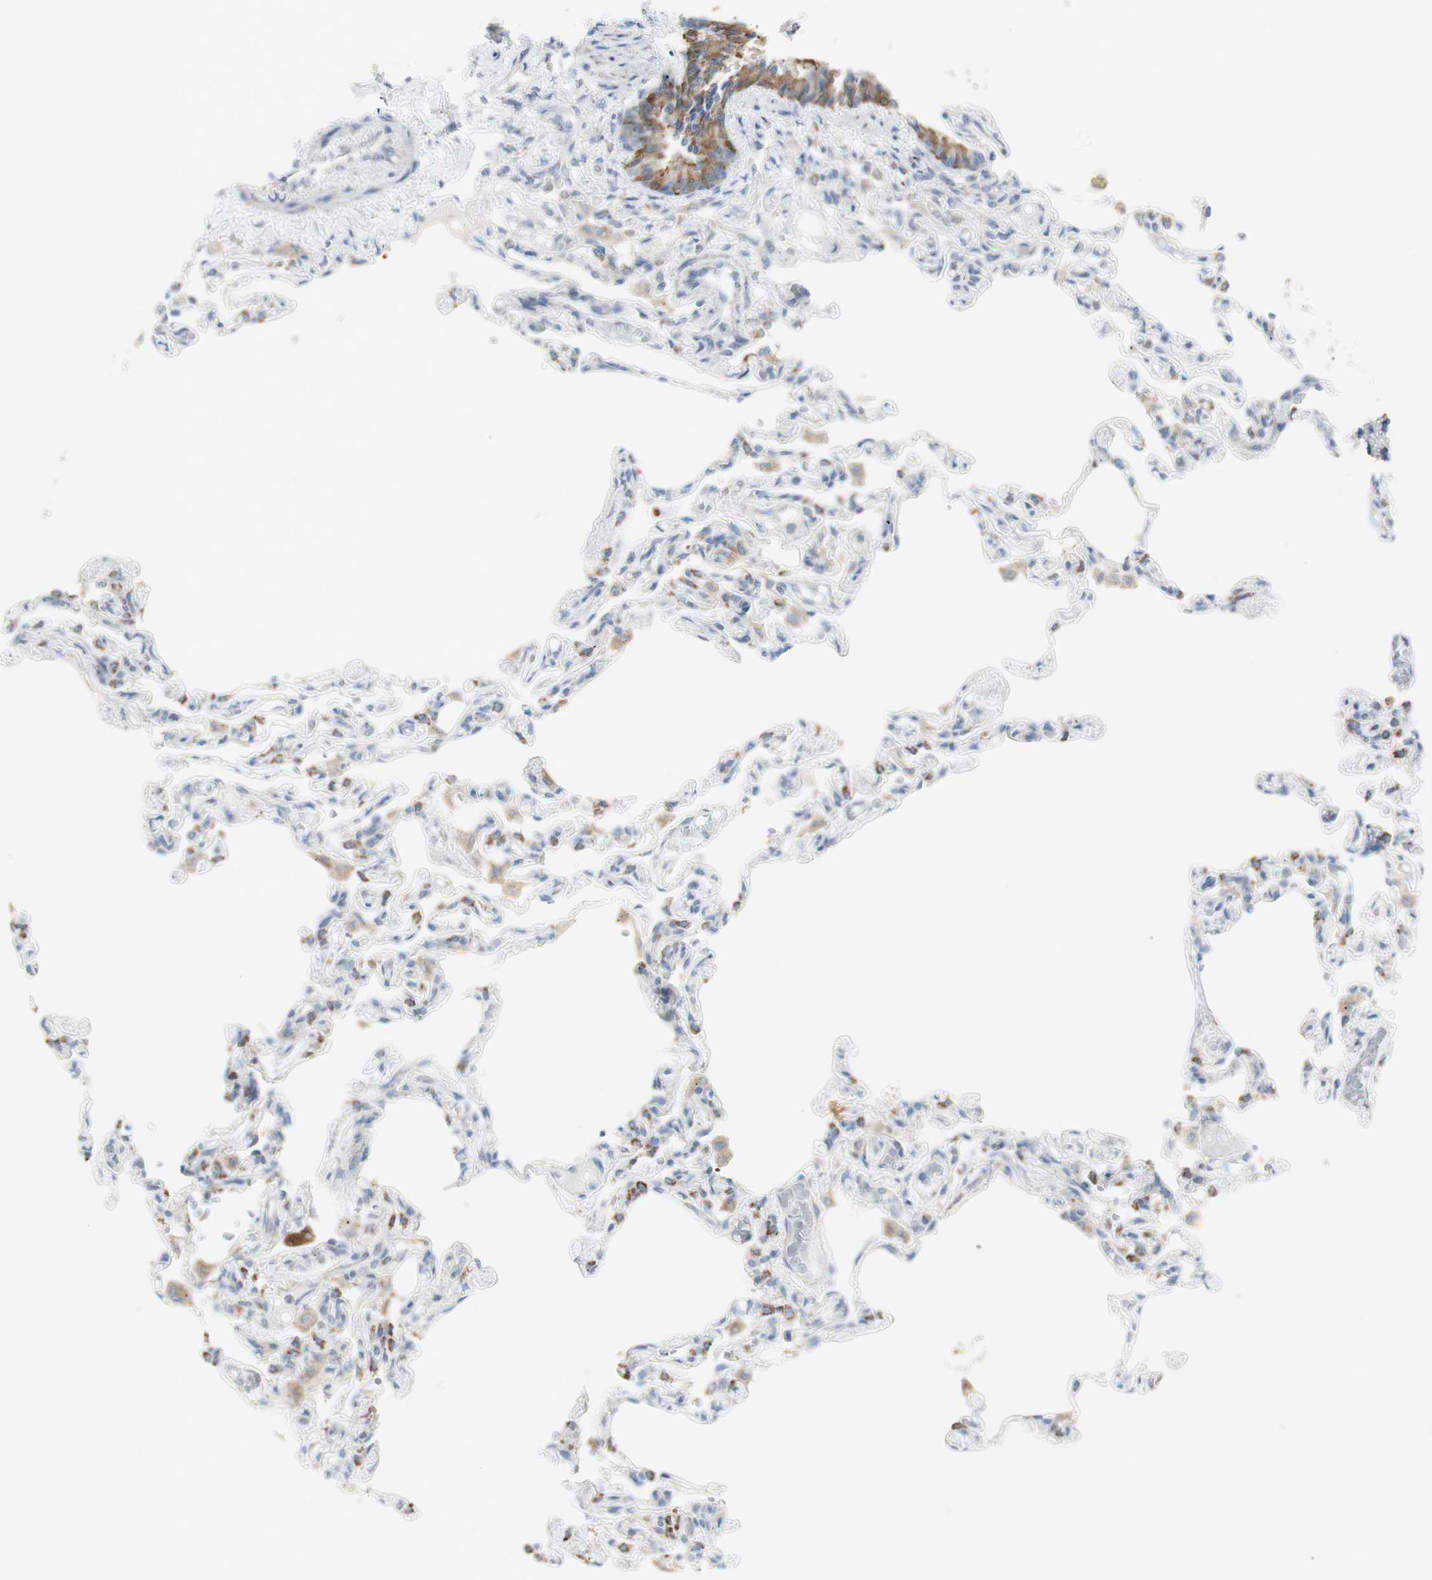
{"staining": {"intensity": "weak", "quantity": "<25%", "location": "cytoplasmic/membranous"}, "tissue": "lung", "cell_type": "Alveolar cells", "image_type": "normal", "snomed": [{"axis": "morphology", "description": "Normal tissue, NOS"}, {"axis": "topography", "description": "Lung"}], "caption": "Lung stained for a protein using immunohistochemistry demonstrates no positivity alveolar cells.", "gene": "C3orf52", "patient": {"sex": "male", "age": 21}}